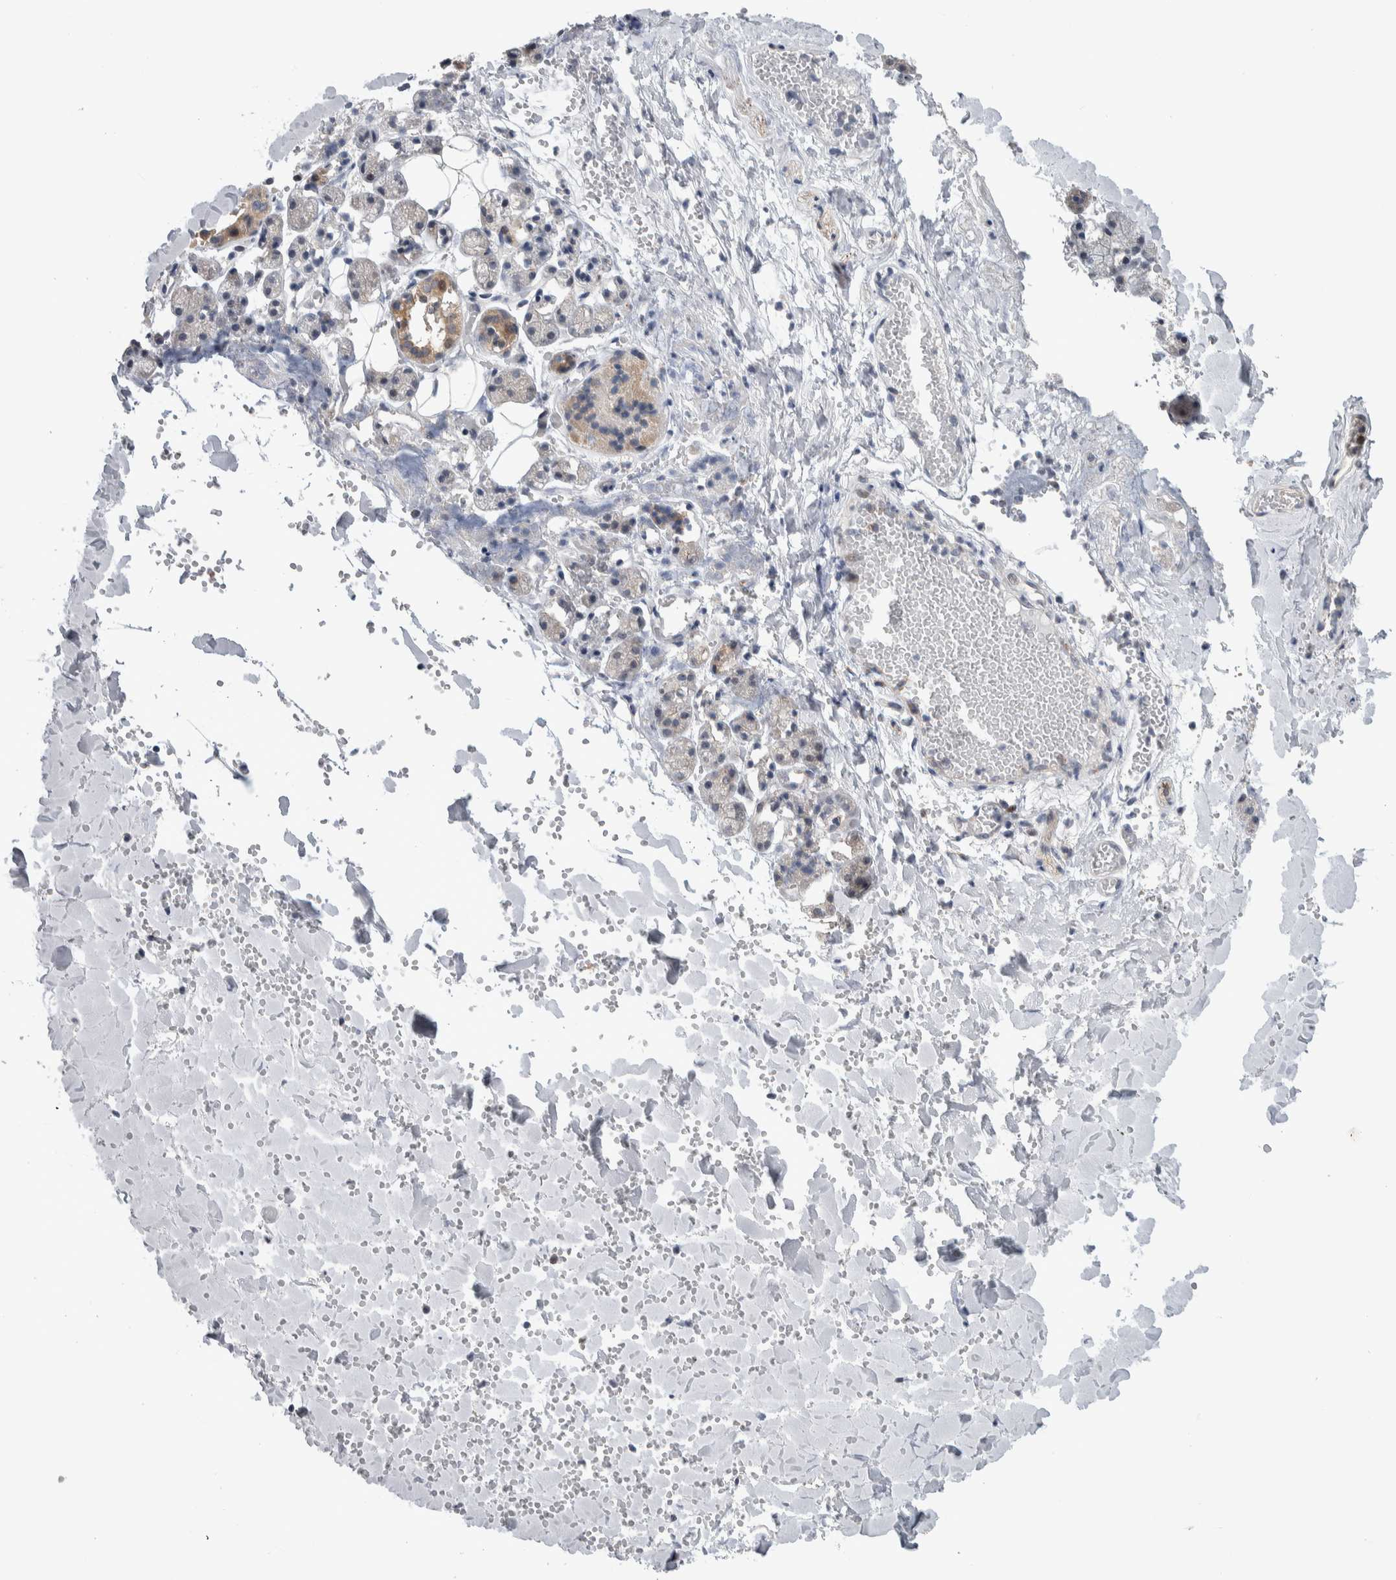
{"staining": {"intensity": "weak", "quantity": "<25%", "location": "cytoplasmic/membranous"}, "tissue": "salivary gland", "cell_type": "Glandular cells", "image_type": "normal", "snomed": [{"axis": "morphology", "description": "Normal tissue, NOS"}, {"axis": "topography", "description": "Salivary gland"}], "caption": "This is a photomicrograph of immunohistochemistry staining of benign salivary gland, which shows no positivity in glandular cells. (Immunohistochemistry, brightfield microscopy, high magnification).", "gene": "PRRG4", "patient": {"sex": "female", "age": 33}}